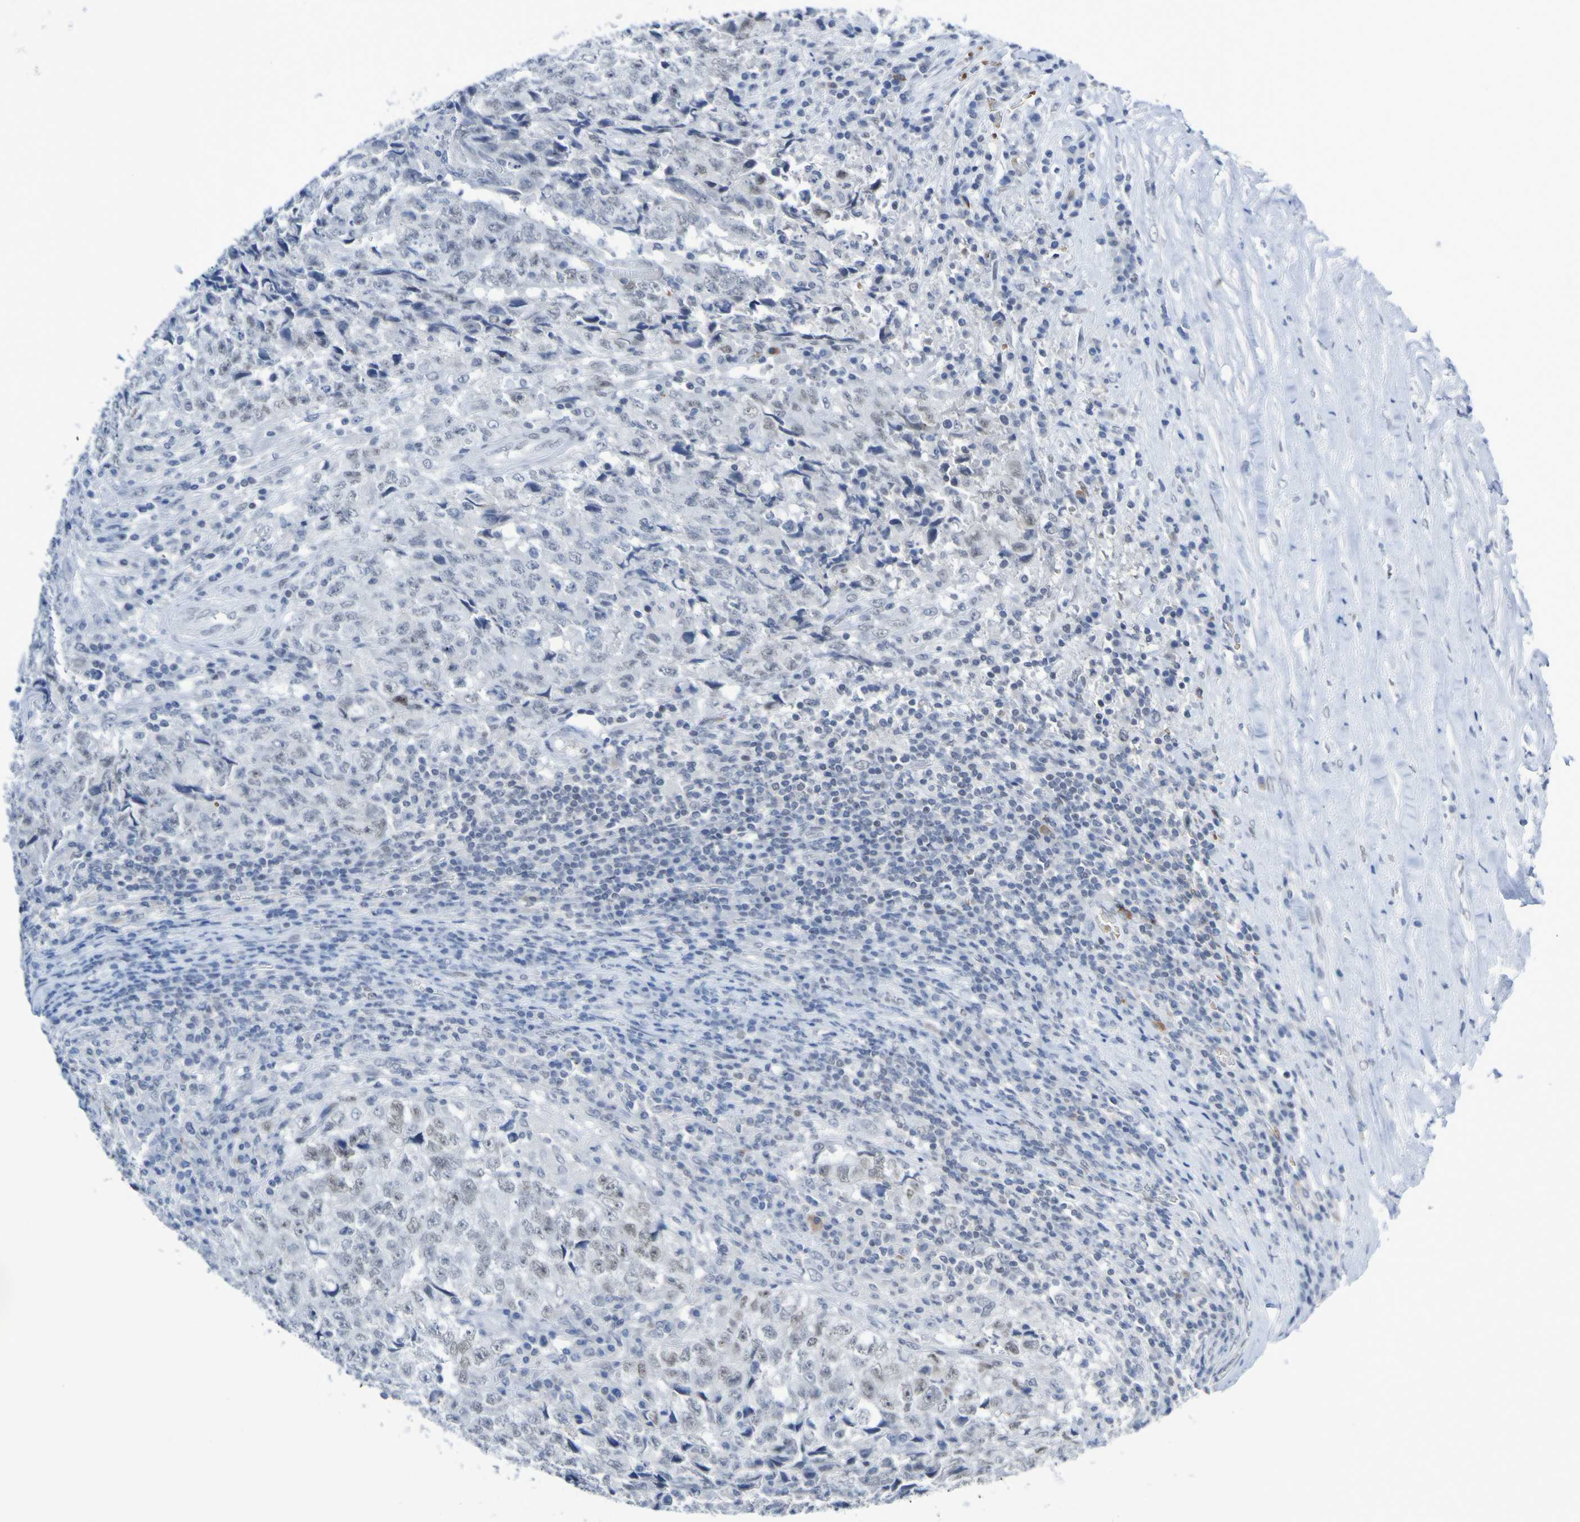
{"staining": {"intensity": "weak", "quantity": "<25%", "location": "nuclear"}, "tissue": "testis cancer", "cell_type": "Tumor cells", "image_type": "cancer", "snomed": [{"axis": "morphology", "description": "Necrosis, NOS"}, {"axis": "morphology", "description": "Carcinoma, Embryonal, NOS"}, {"axis": "topography", "description": "Testis"}], "caption": "Tumor cells are negative for brown protein staining in testis cancer. (Stains: DAB immunohistochemistry (IHC) with hematoxylin counter stain, Microscopy: brightfield microscopy at high magnification).", "gene": "PCGF1", "patient": {"sex": "male", "age": 19}}